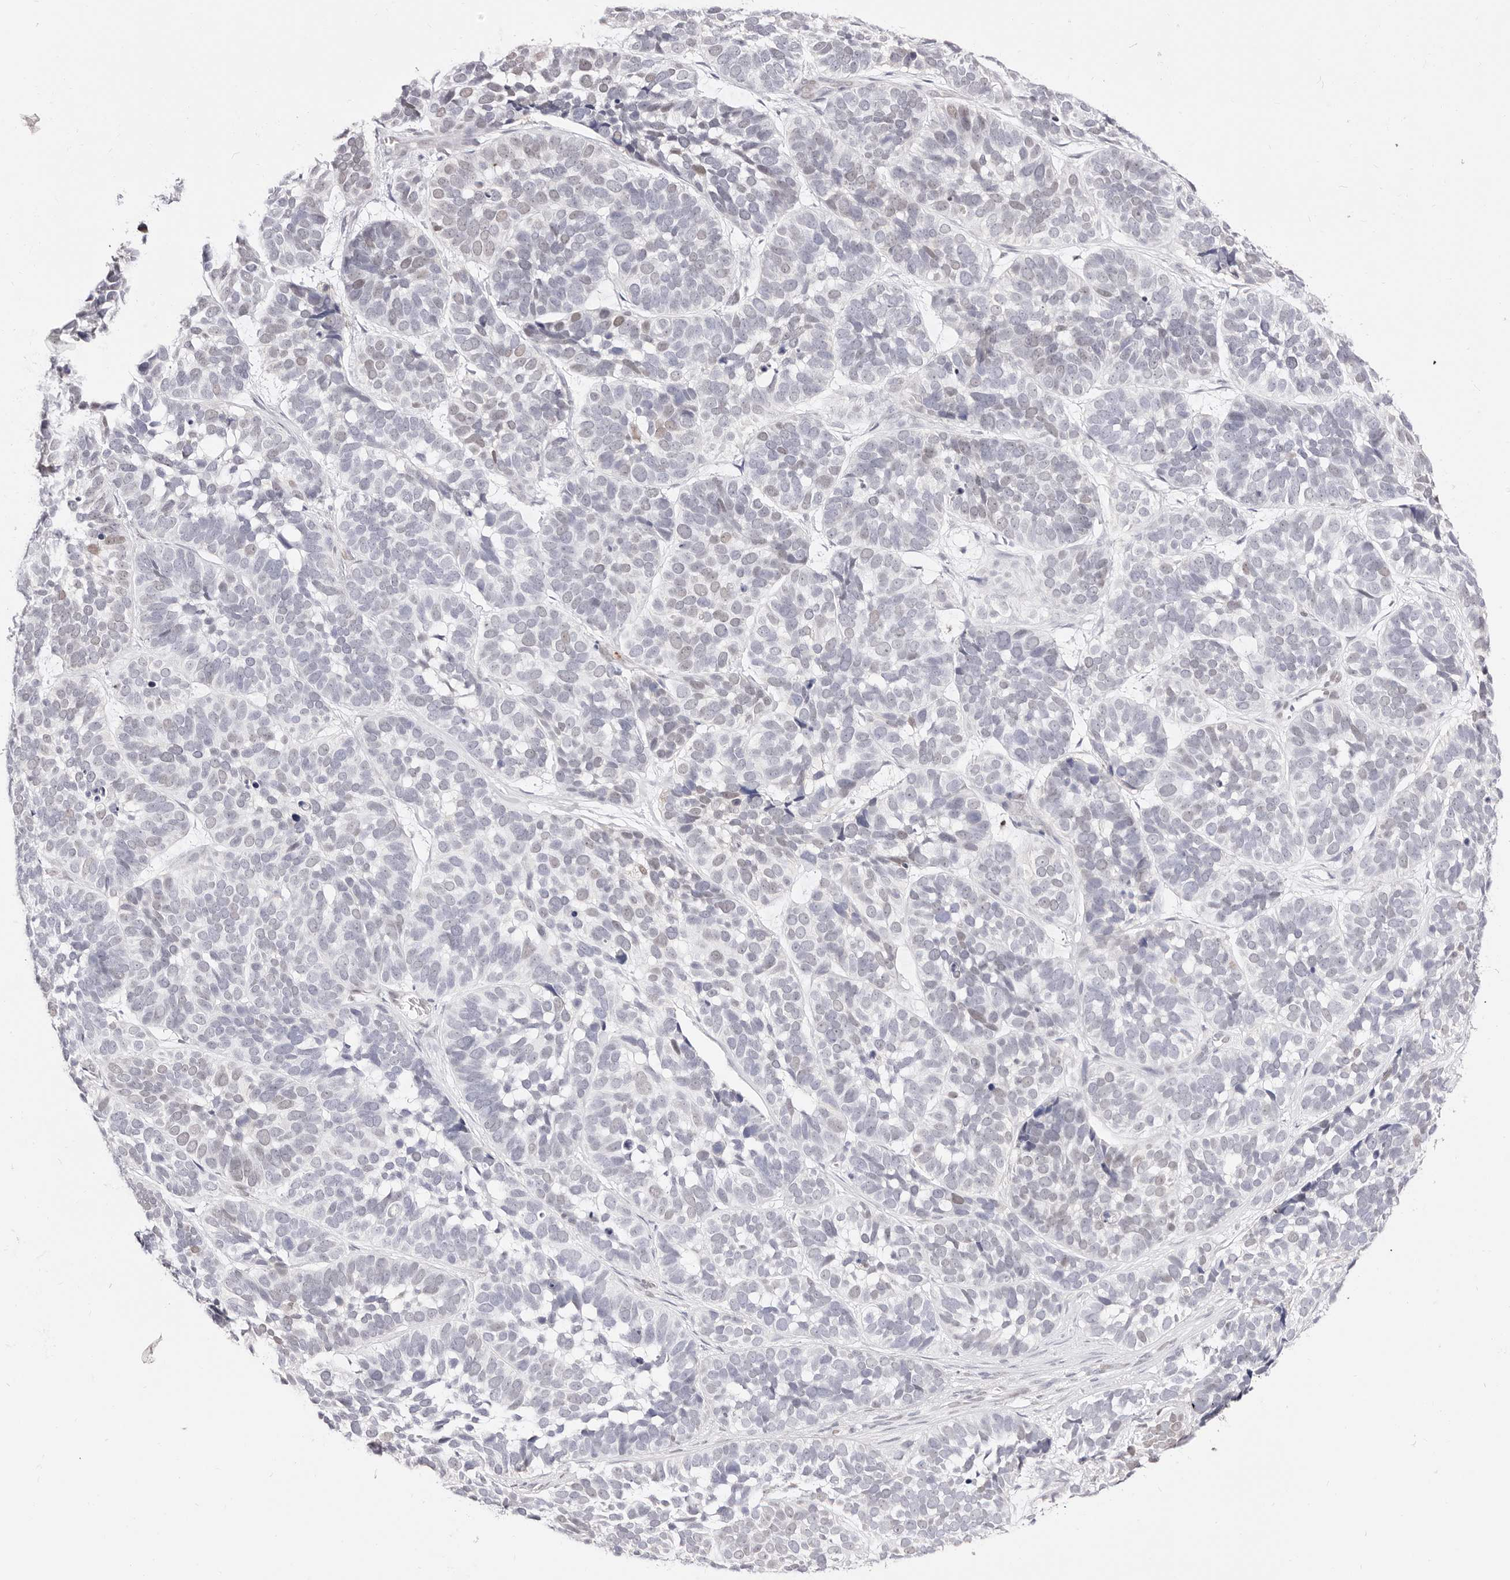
{"staining": {"intensity": "negative", "quantity": "none", "location": "none"}, "tissue": "skin cancer", "cell_type": "Tumor cells", "image_type": "cancer", "snomed": [{"axis": "morphology", "description": "Basal cell carcinoma"}, {"axis": "topography", "description": "Skin"}], "caption": "Immunohistochemistry (IHC) of human basal cell carcinoma (skin) demonstrates no positivity in tumor cells.", "gene": "TKT", "patient": {"sex": "male", "age": 62}}